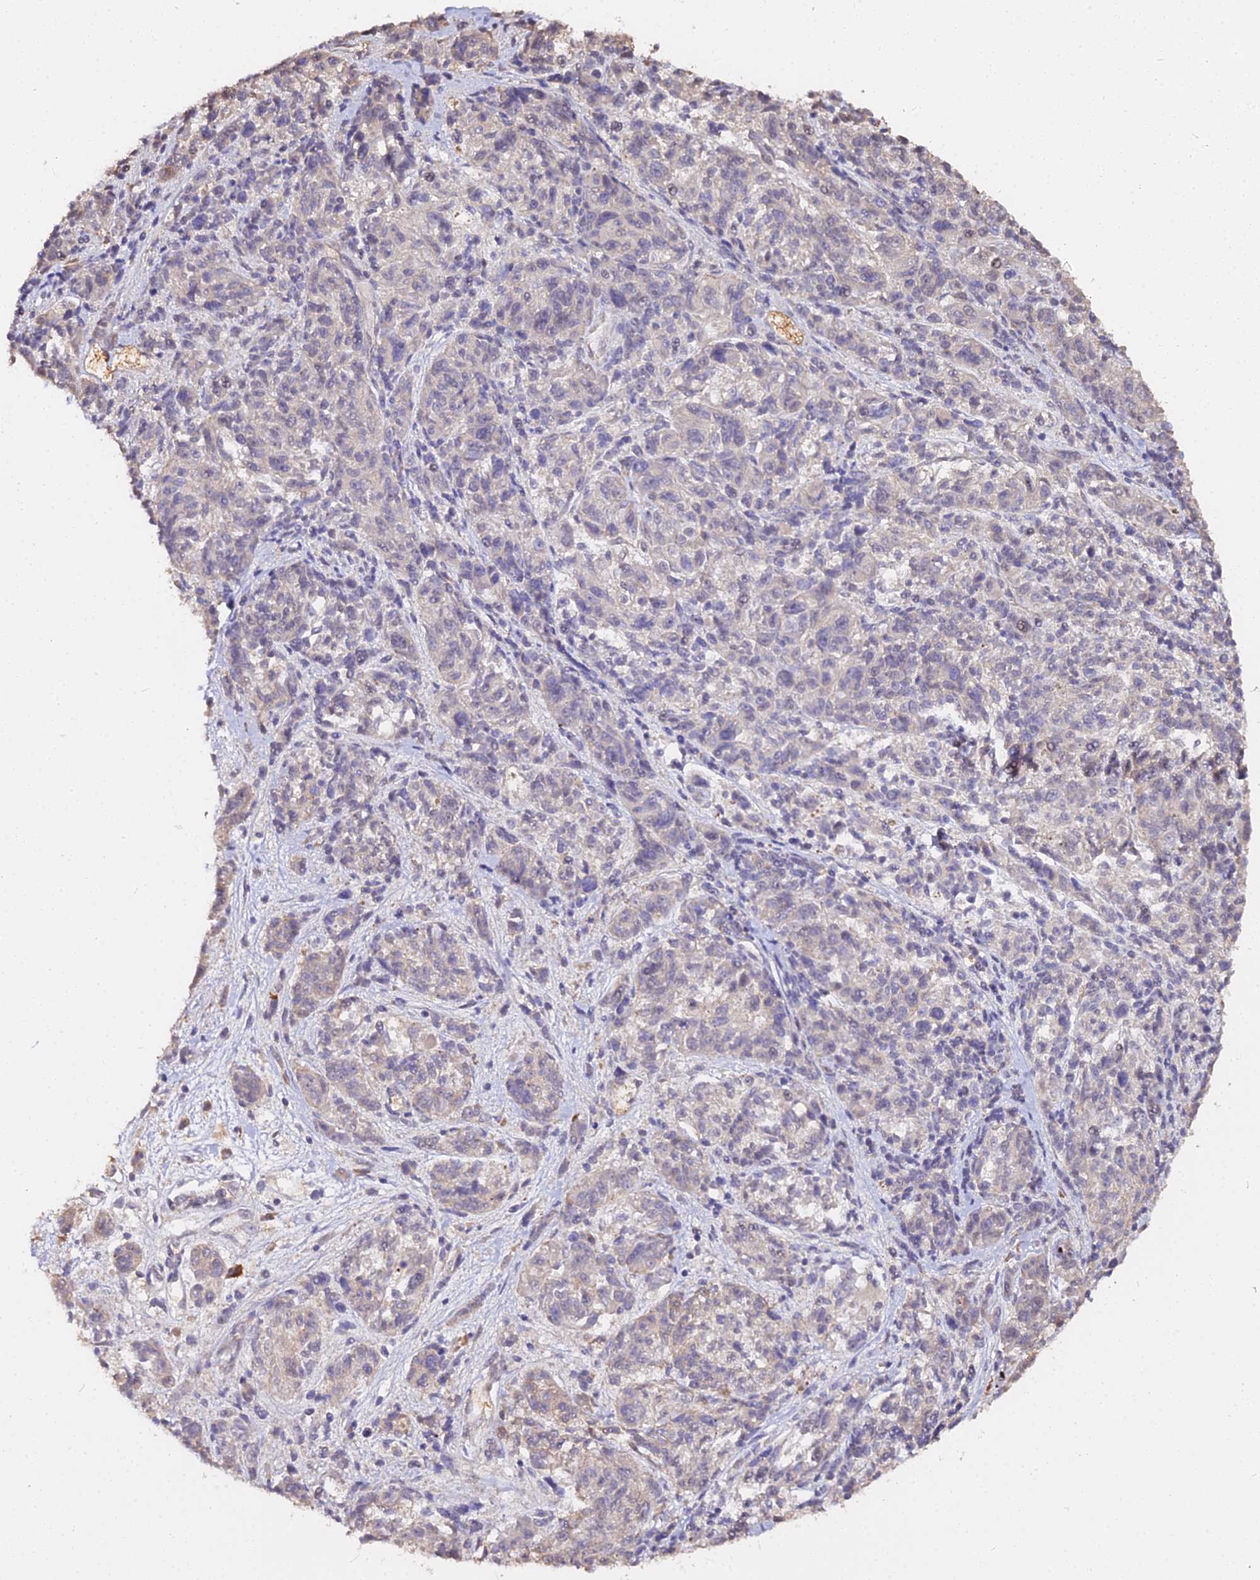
{"staining": {"intensity": "negative", "quantity": "none", "location": "none"}, "tissue": "melanoma", "cell_type": "Tumor cells", "image_type": "cancer", "snomed": [{"axis": "morphology", "description": "Malignant melanoma, NOS"}, {"axis": "topography", "description": "Skin"}], "caption": "A high-resolution photomicrograph shows immunohistochemistry staining of melanoma, which exhibits no significant staining in tumor cells. (Brightfield microscopy of DAB (3,3'-diaminobenzidine) immunohistochemistry (IHC) at high magnification).", "gene": "ZDBF2", "patient": {"sex": "male", "age": 53}}